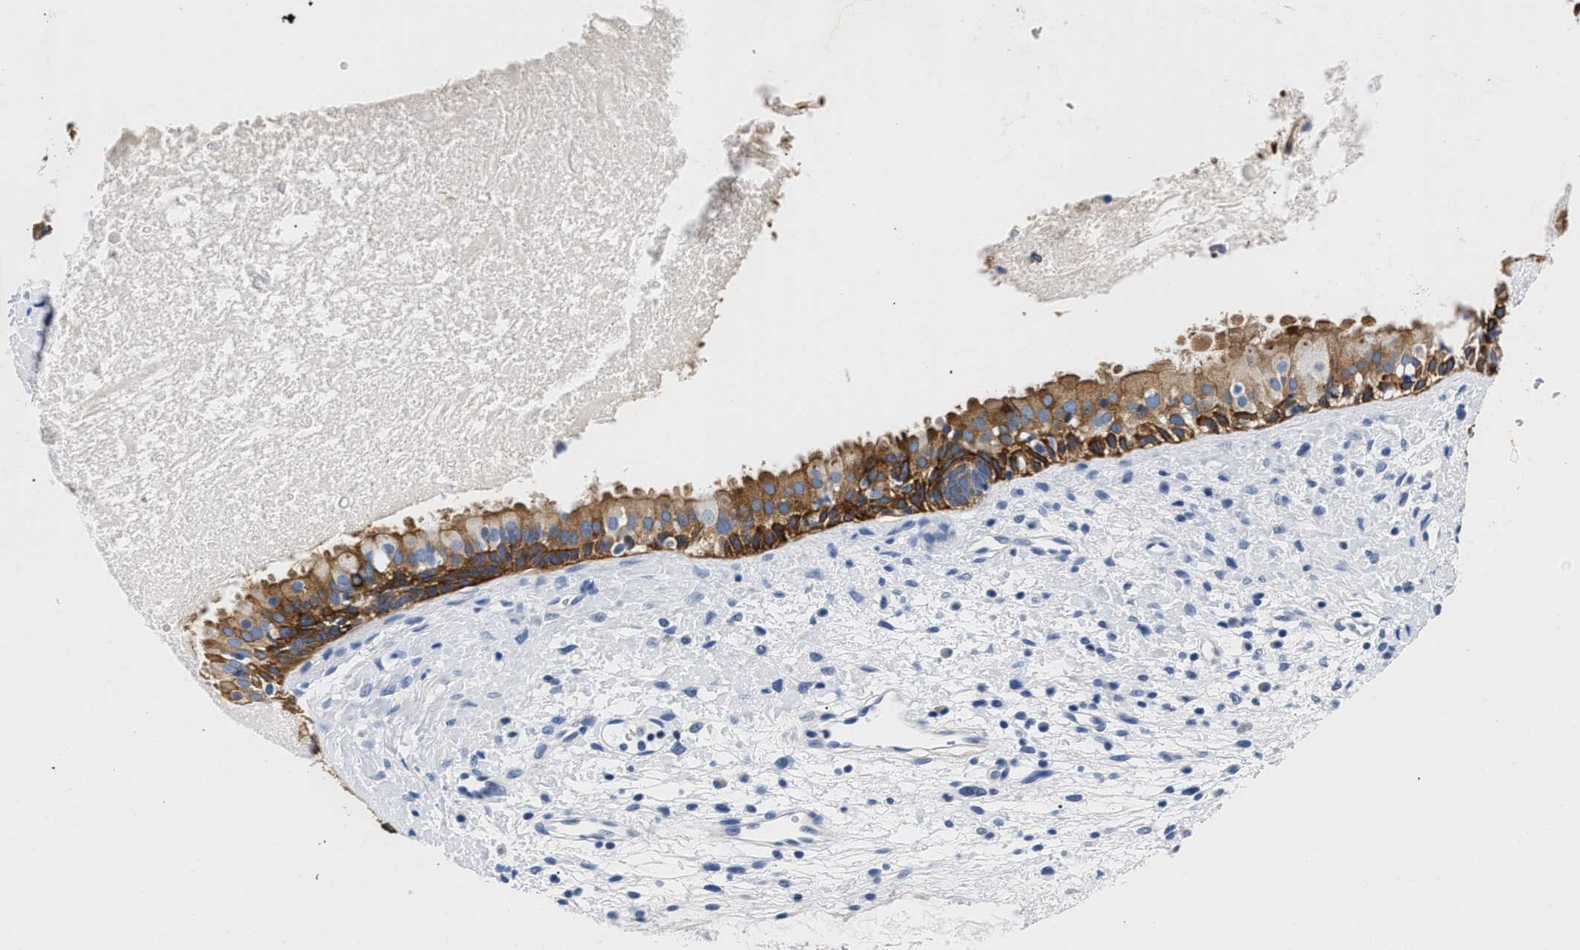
{"staining": {"intensity": "strong", "quantity": ">75%", "location": "cytoplasmic/membranous"}, "tissue": "nasopharynx", "cell_type": "Respiratory epithelial cells", "image_type": "normal", "snomed": [{"axis": "morphology", "description": "Normal tissue, NOS"}, {"axis": "topography", "description": "Nasopharynx"}], "caption": "The image reveals staining of unremarkable nasopharynx, revealing strong cytoplasmic/membranous protein positivity (brown color) within respiratory epithelial cells.", "gene": "TRIM29", "patient": {"sex": "male", "age": 22}}